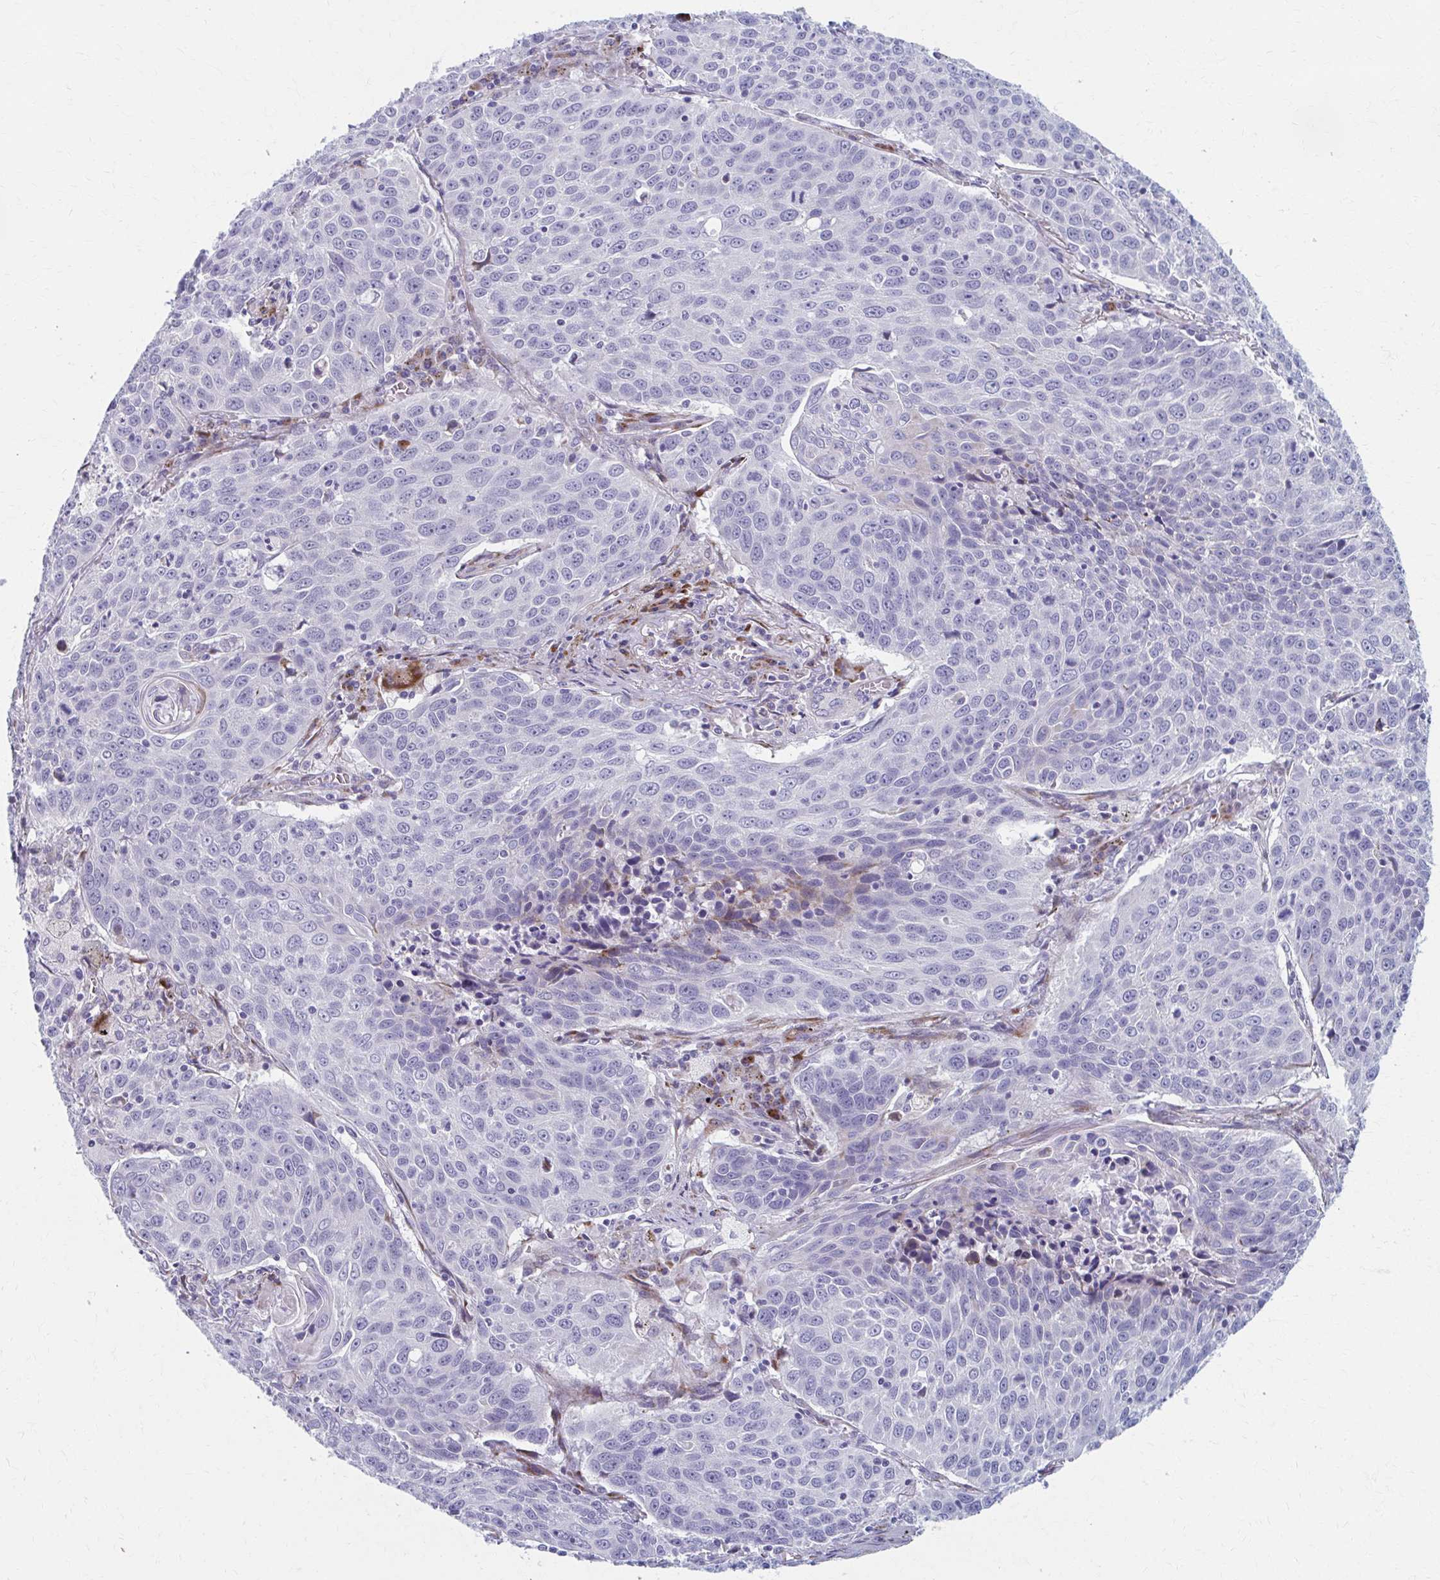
{"staining": {"intensity": "moderate", "quantity": "<25%", "location": "cytoplasmic/membranous"}, "tissue": "lung cancer", "cell_type": "Tumor cells", "image_type": "cancer", "snomed": [{"axis": "morphology", "description": "Squamous cell carcinoma, NOS"}, {"axis": "topography", "description": "Lung"}], "caption": "This micrograph reveals immunohistochemistry staining of human squamous cell carcinoma (lung), with low moderate cytoplasmic/membranous positivity in about <25% of tumor cells.", "gene": "OLFM2", "patient": {"sex": "male", "age": 78}}